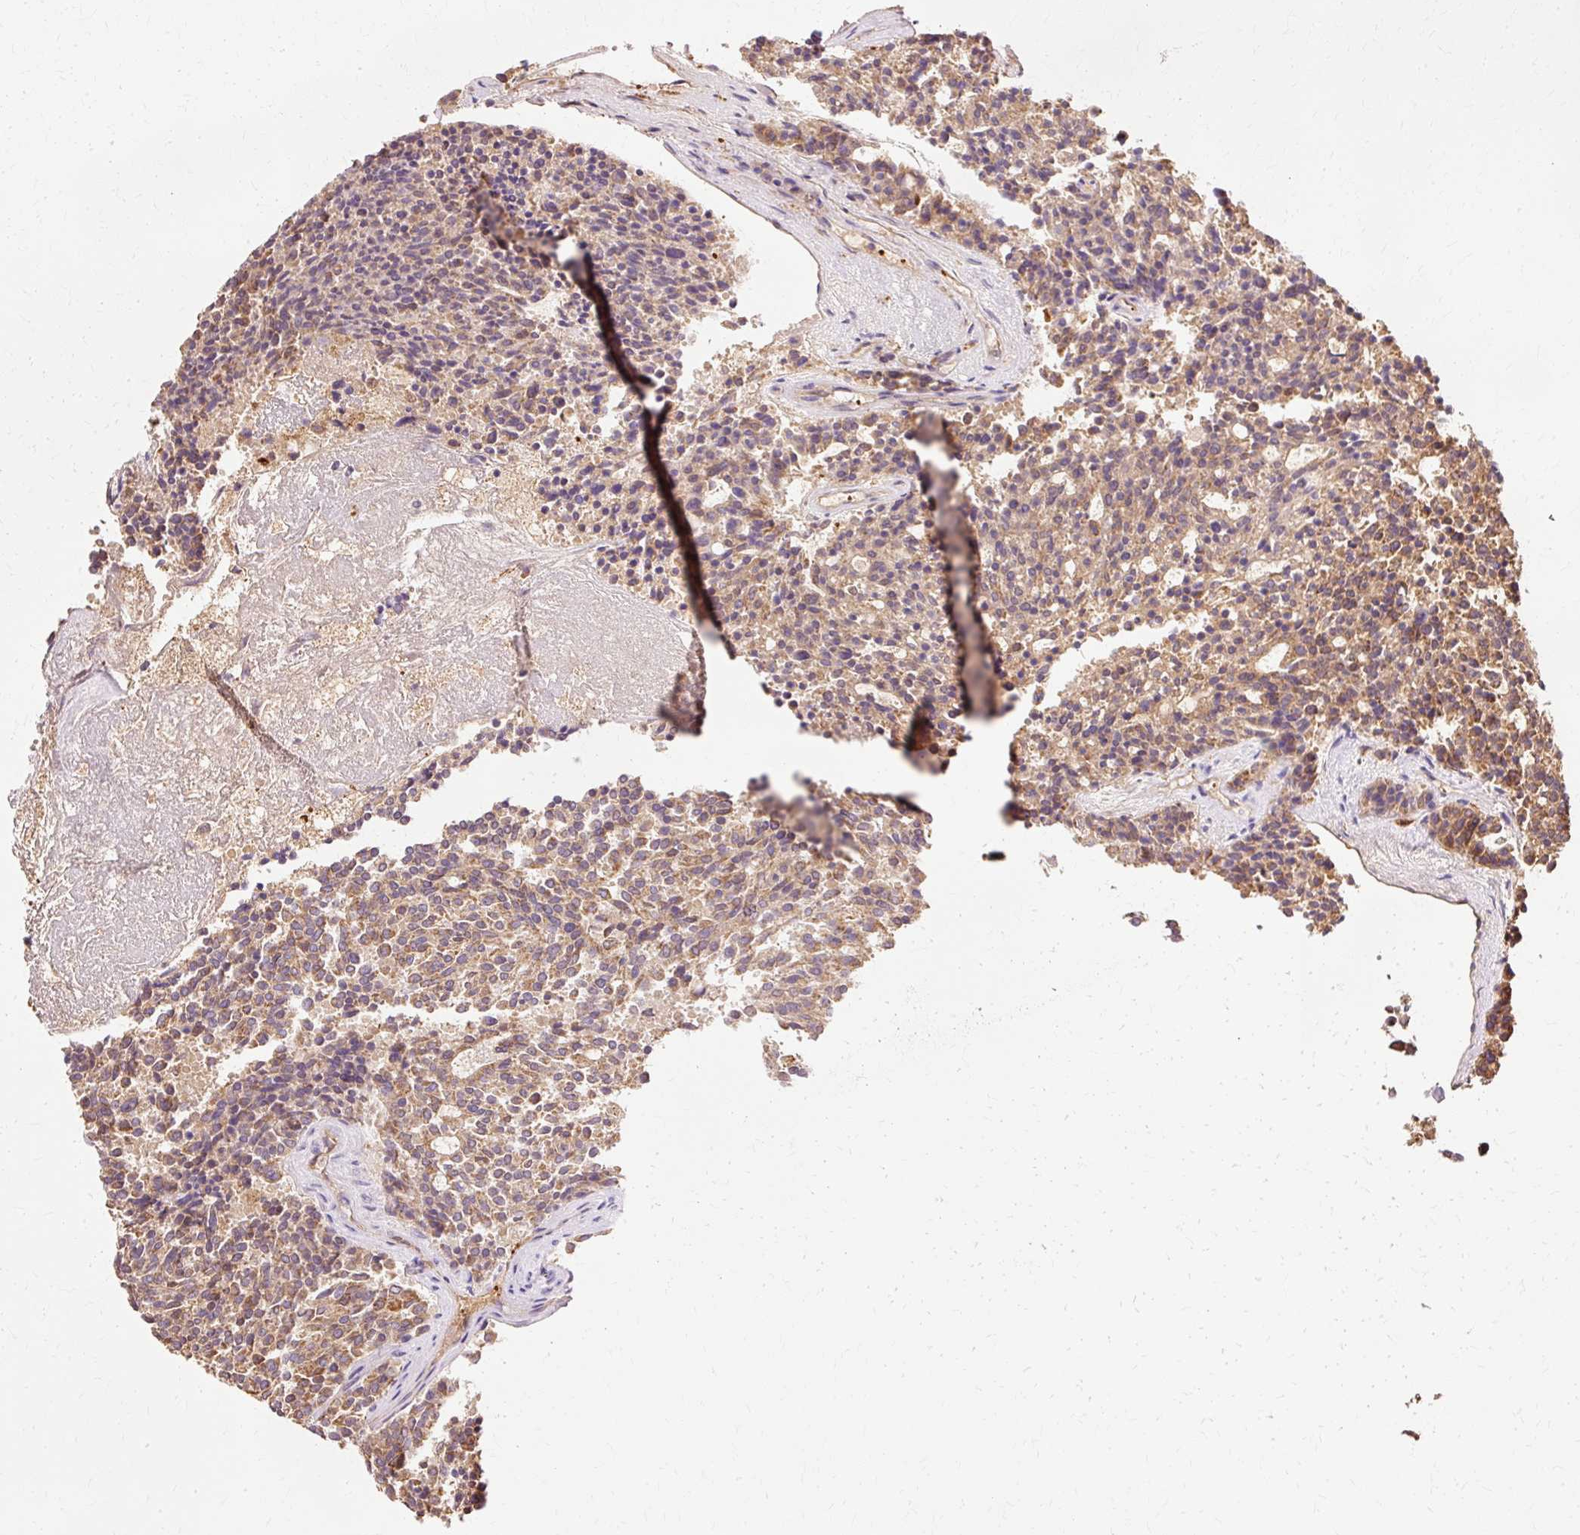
{"staining": {"intensity": "moderate", "quantity": ">75%", "location": "cytoplasmic/membranous"}, "tissue": "carcinoid", "cell_type": "Tumor cells", "image_type": "cancer", "snomed": [{"axis": "morphology", "description": "Carcinoid, malignant, NOS"}, {"axis": "topography", "description": "Pancreas"}], "caption": "The image displays a brown stain indicating the presence of a protein in the cytoplasmic/membranous of tumor cells in carcinoid (malignant).", "gene": "GPX1", "patient": {"sex": "female", "age": 54}}